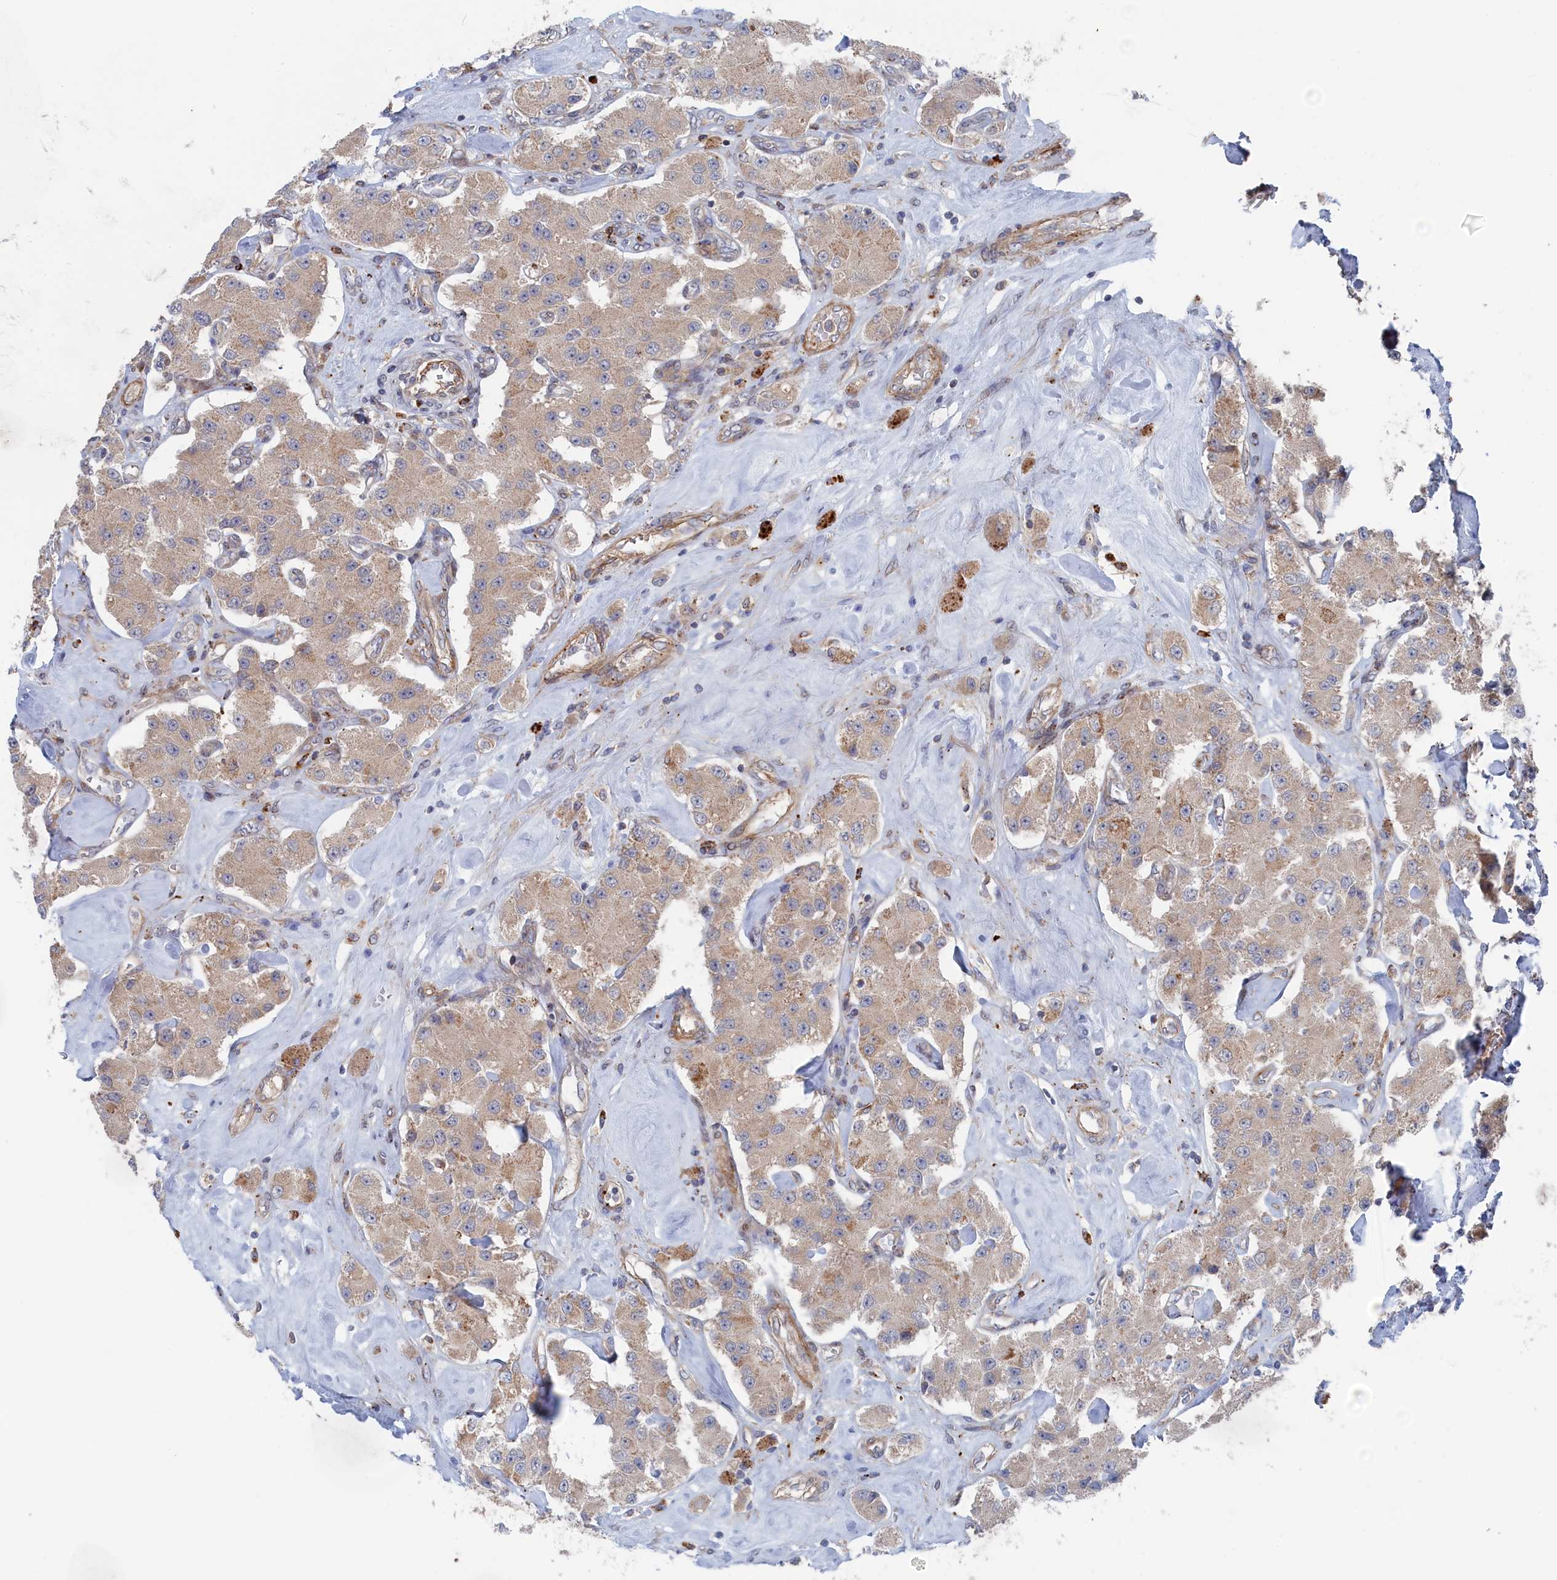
{"staining": {"intensity": "weak", "quantity": "25%-75%", "location": "cytoplasmic/membranous"}, "tissue": "carcinoid", "cell_type": "Tumor cells", "image_type": "cancer", "snomed": [{"axis": "morphology", "description": "Carcinoid, malignant, NOS"}, {"axis": "topography", "description": "Pancreas"}], "caption": "Immunohistochemical staining of human carcinoid exhibits weak cytoplasmic/membranous protein positivity in about 25%-75% of tumor cells.", "gene": "FILIP1L", "patient": {"sex": "male", "age": 41}}